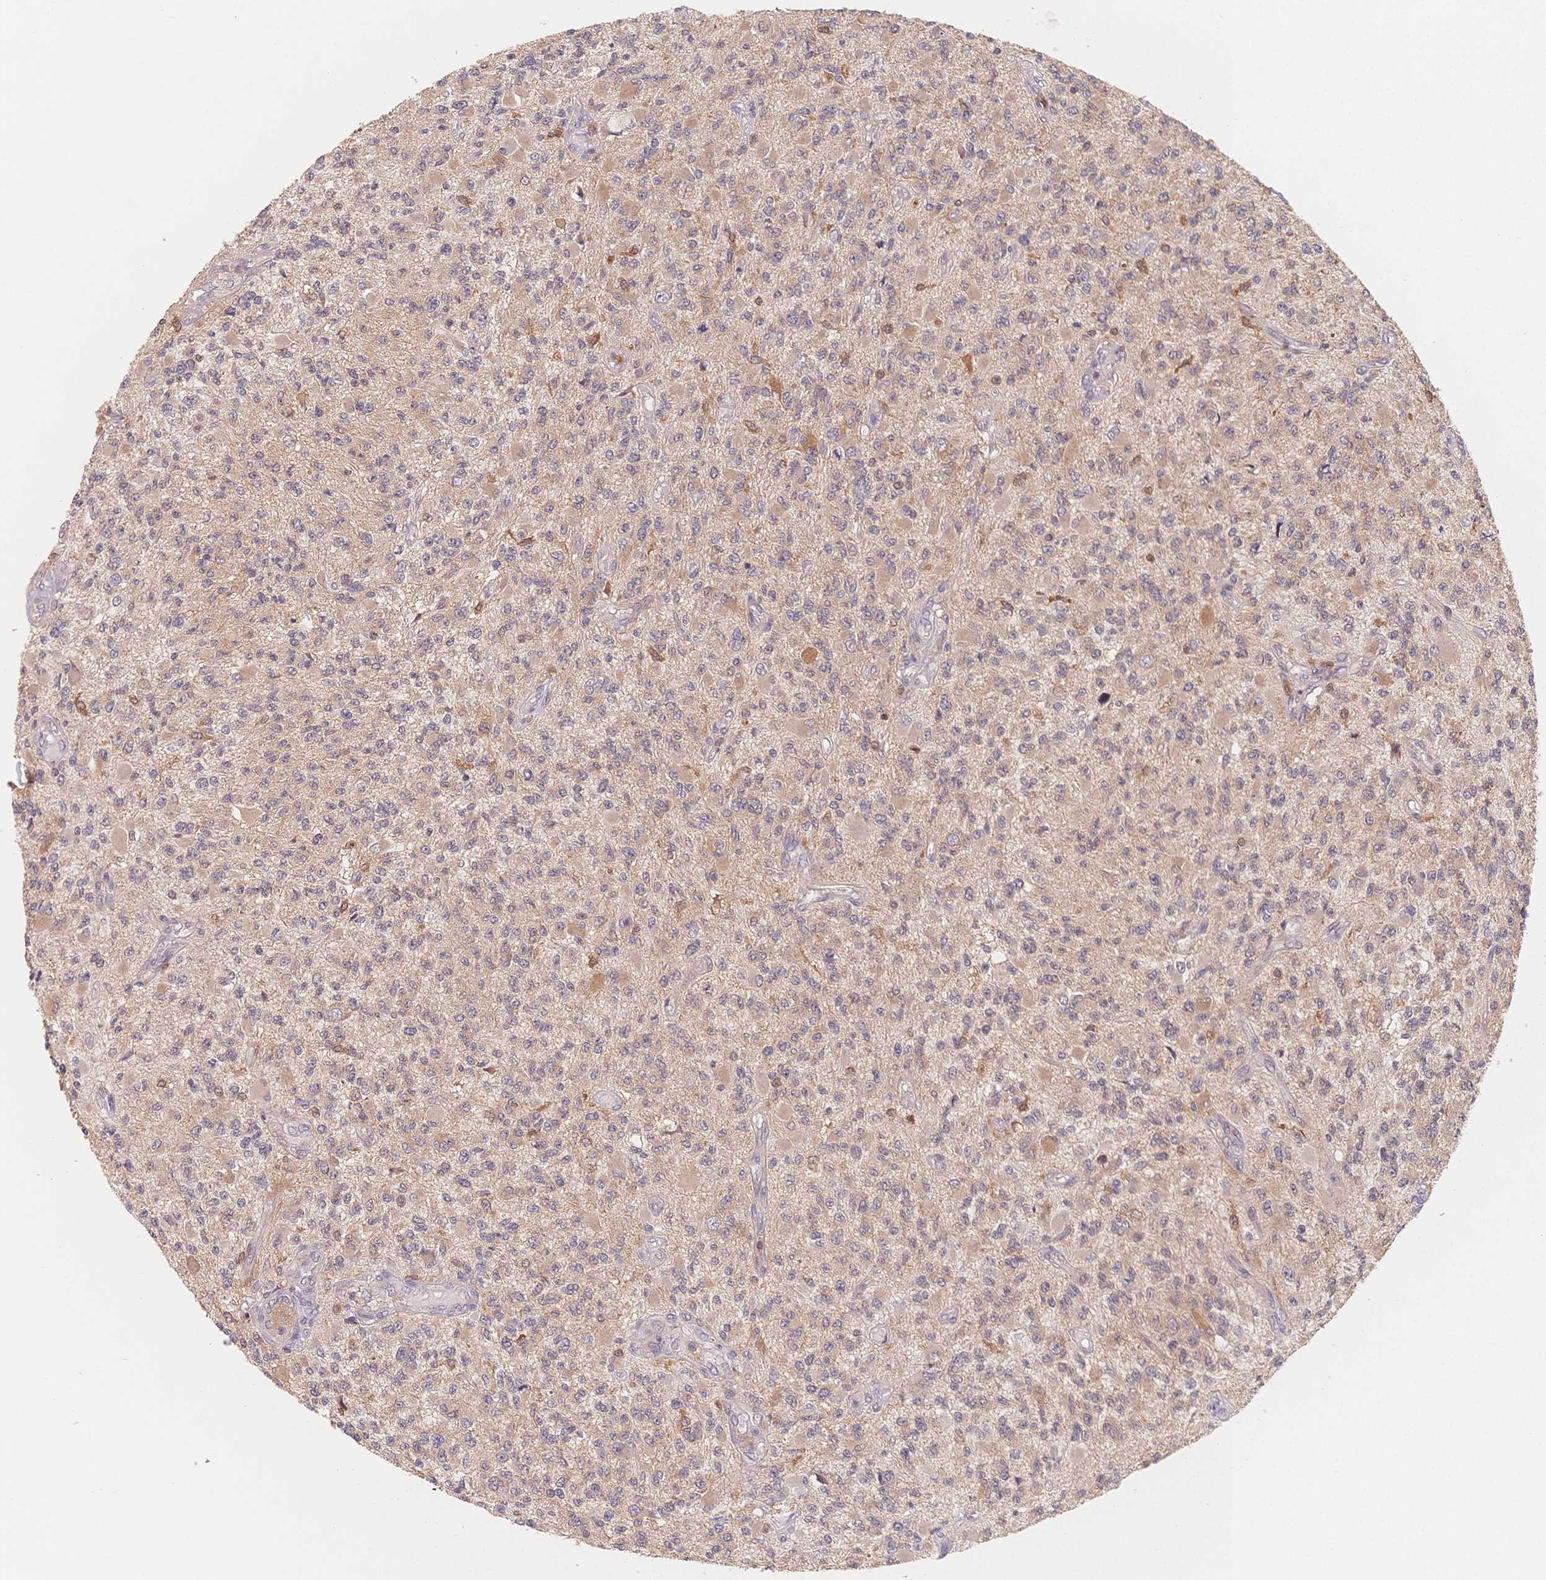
{"staining": {"intensity": "negative", "quantity": "none", "location": "none"}, "tissue": "glioma", "cell_type": "Tumor cells", "image_type": "cancer", "snomed": [{"axis": "morphology", "description": "Glioma, malignant, High grade"}, {"axis": "topography", "description": "Brain"}], "caption": "Immunohistochemistry micrograph of neoplastic tissue: glioma stained with DAB demonstrates no significant protein positivity in tumor cells. (DAB IHC with hematoxylin counter stain).", "gene": "C12orf75", "patient": {"sex": "female", "age": 63}}